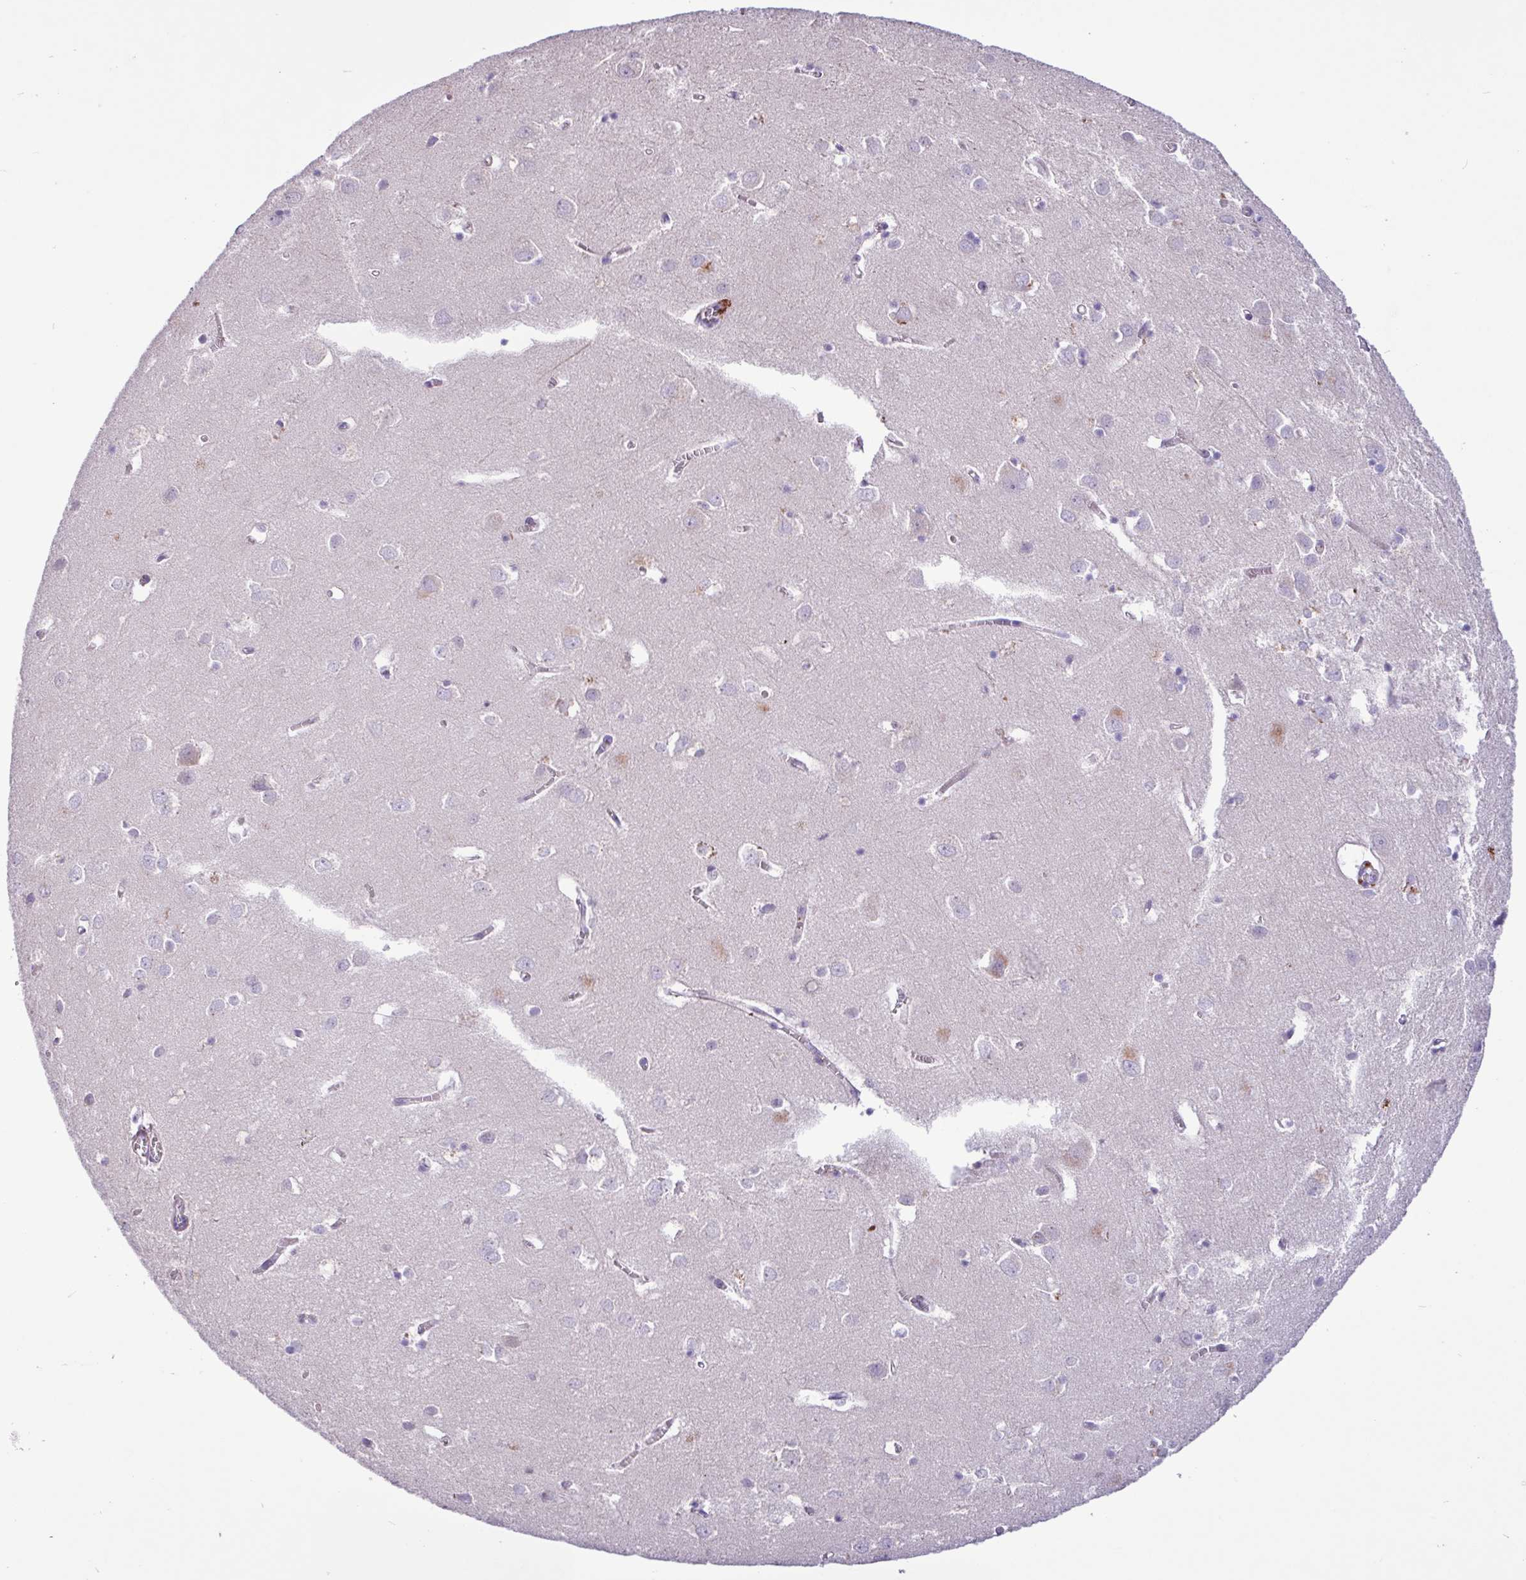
{"staining": {"intensity": "negative", "quantity": "none", "location": "none"}, "tissue": "cerebral cortex", "cell_type": "Endothelial cells", "image_type": "normal", "snomed": [{"axis": "morphology", "description": "Normal tissue, NOS"}, {"axis": "topography", "description": "Cerebral cortex"}], "caption": "This is an immunohistochemistry (IHC) image of benign human cerebral cortex. There is no expression in endothelial cells.", "gene": "SPINK8", "patient": {"sex": "male", "age": 70}}